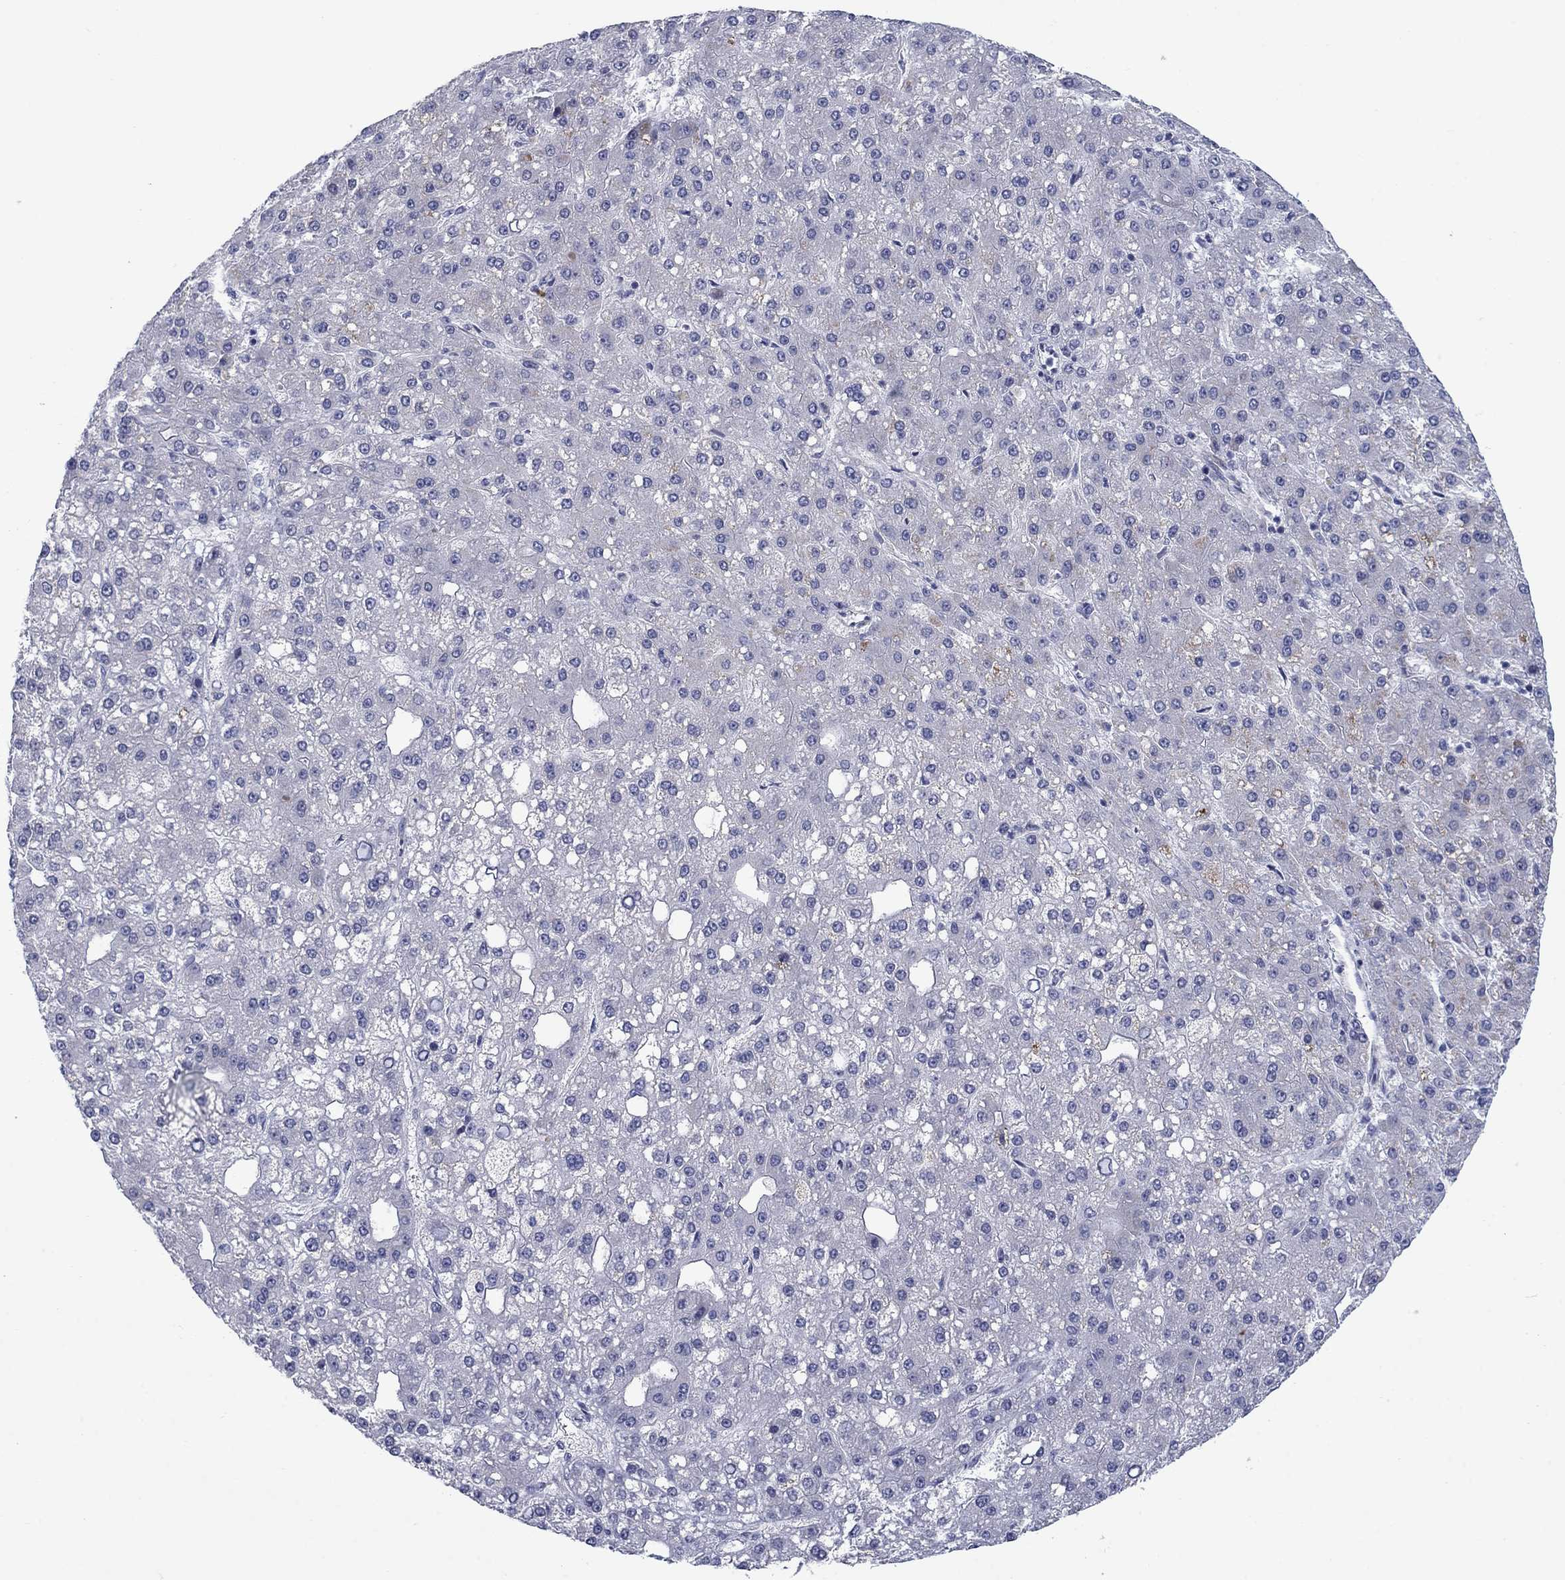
{"staining": {"intensity": "negative", "quantity": "none", "location": "none"}, "tissue": "liver cancer", "cell_type": "Tumor cells", "image_type": "cancer", "snomed": [{"axis": "morphology", "description": "Carcinoma, Hepatocellular, NOS"}, {"axis": "topography", "description": "Liver"}], "caption": "DAB (3,3'-diaminobenzidine) immunohistochemical staining of human hepatocellular carcinoma (liver) reveals no significant staining in tumor cells.", "gene": "FXR1", "patient": {"sex": "male", "age": 67}}